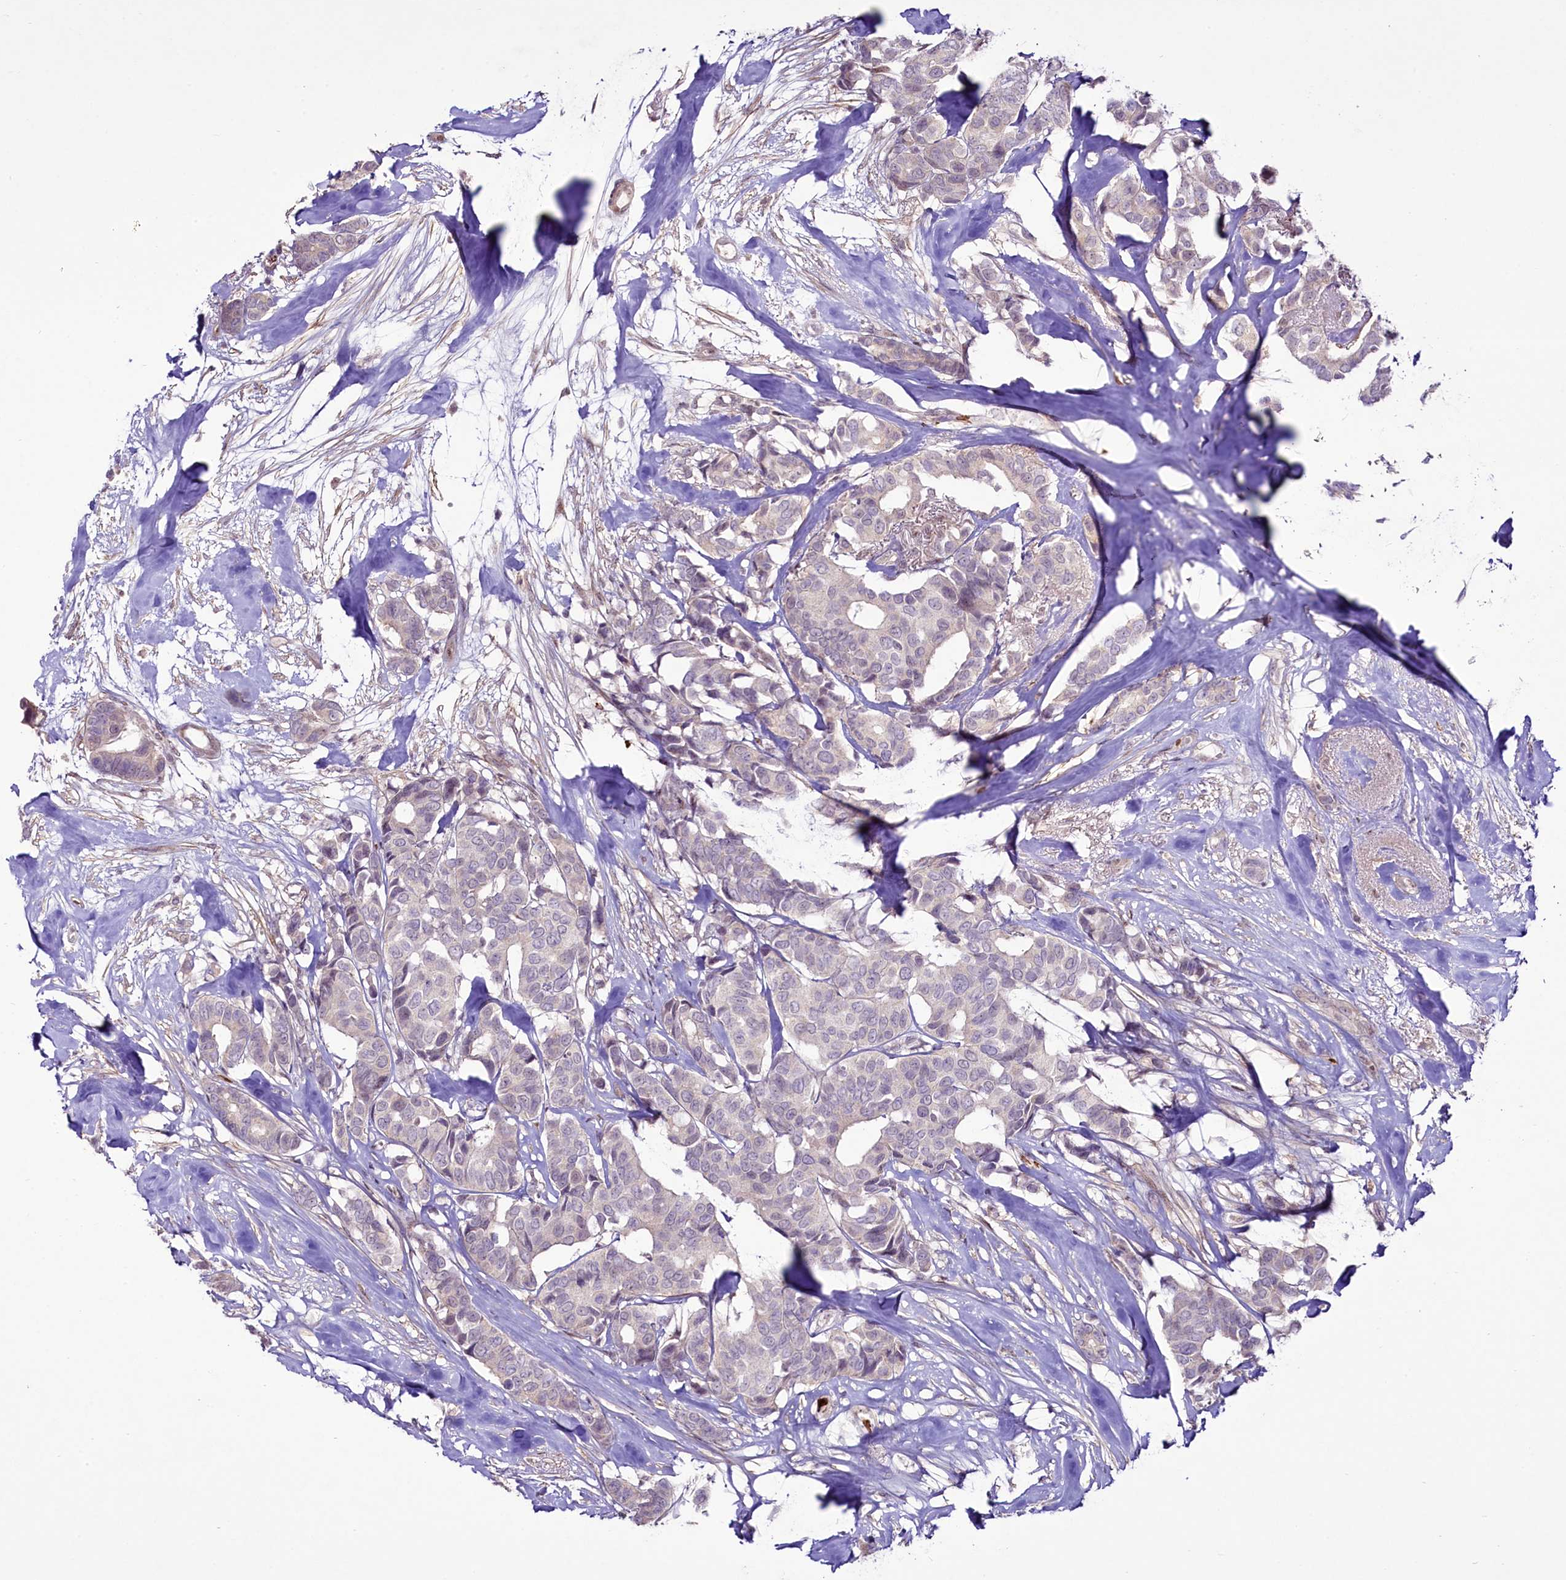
{"staining": {"intensity": "negative", "quantity": "none", "location": "none"}, "tissue": "breast cancer", "cell_type": "Tumor cells", "image_type": "cancer", "snomed": [{"axis": "morphology", "description": "Duct carcinoma"}, {"axis": "topography", "description": "Breast"}], "caption": "Breast intraductal carcinoma stained for a protein using immunohistochemistry reveals no staining tumor cells.", "gene": "SUSD3", "patient": {"sex": "female", "age": 87}}